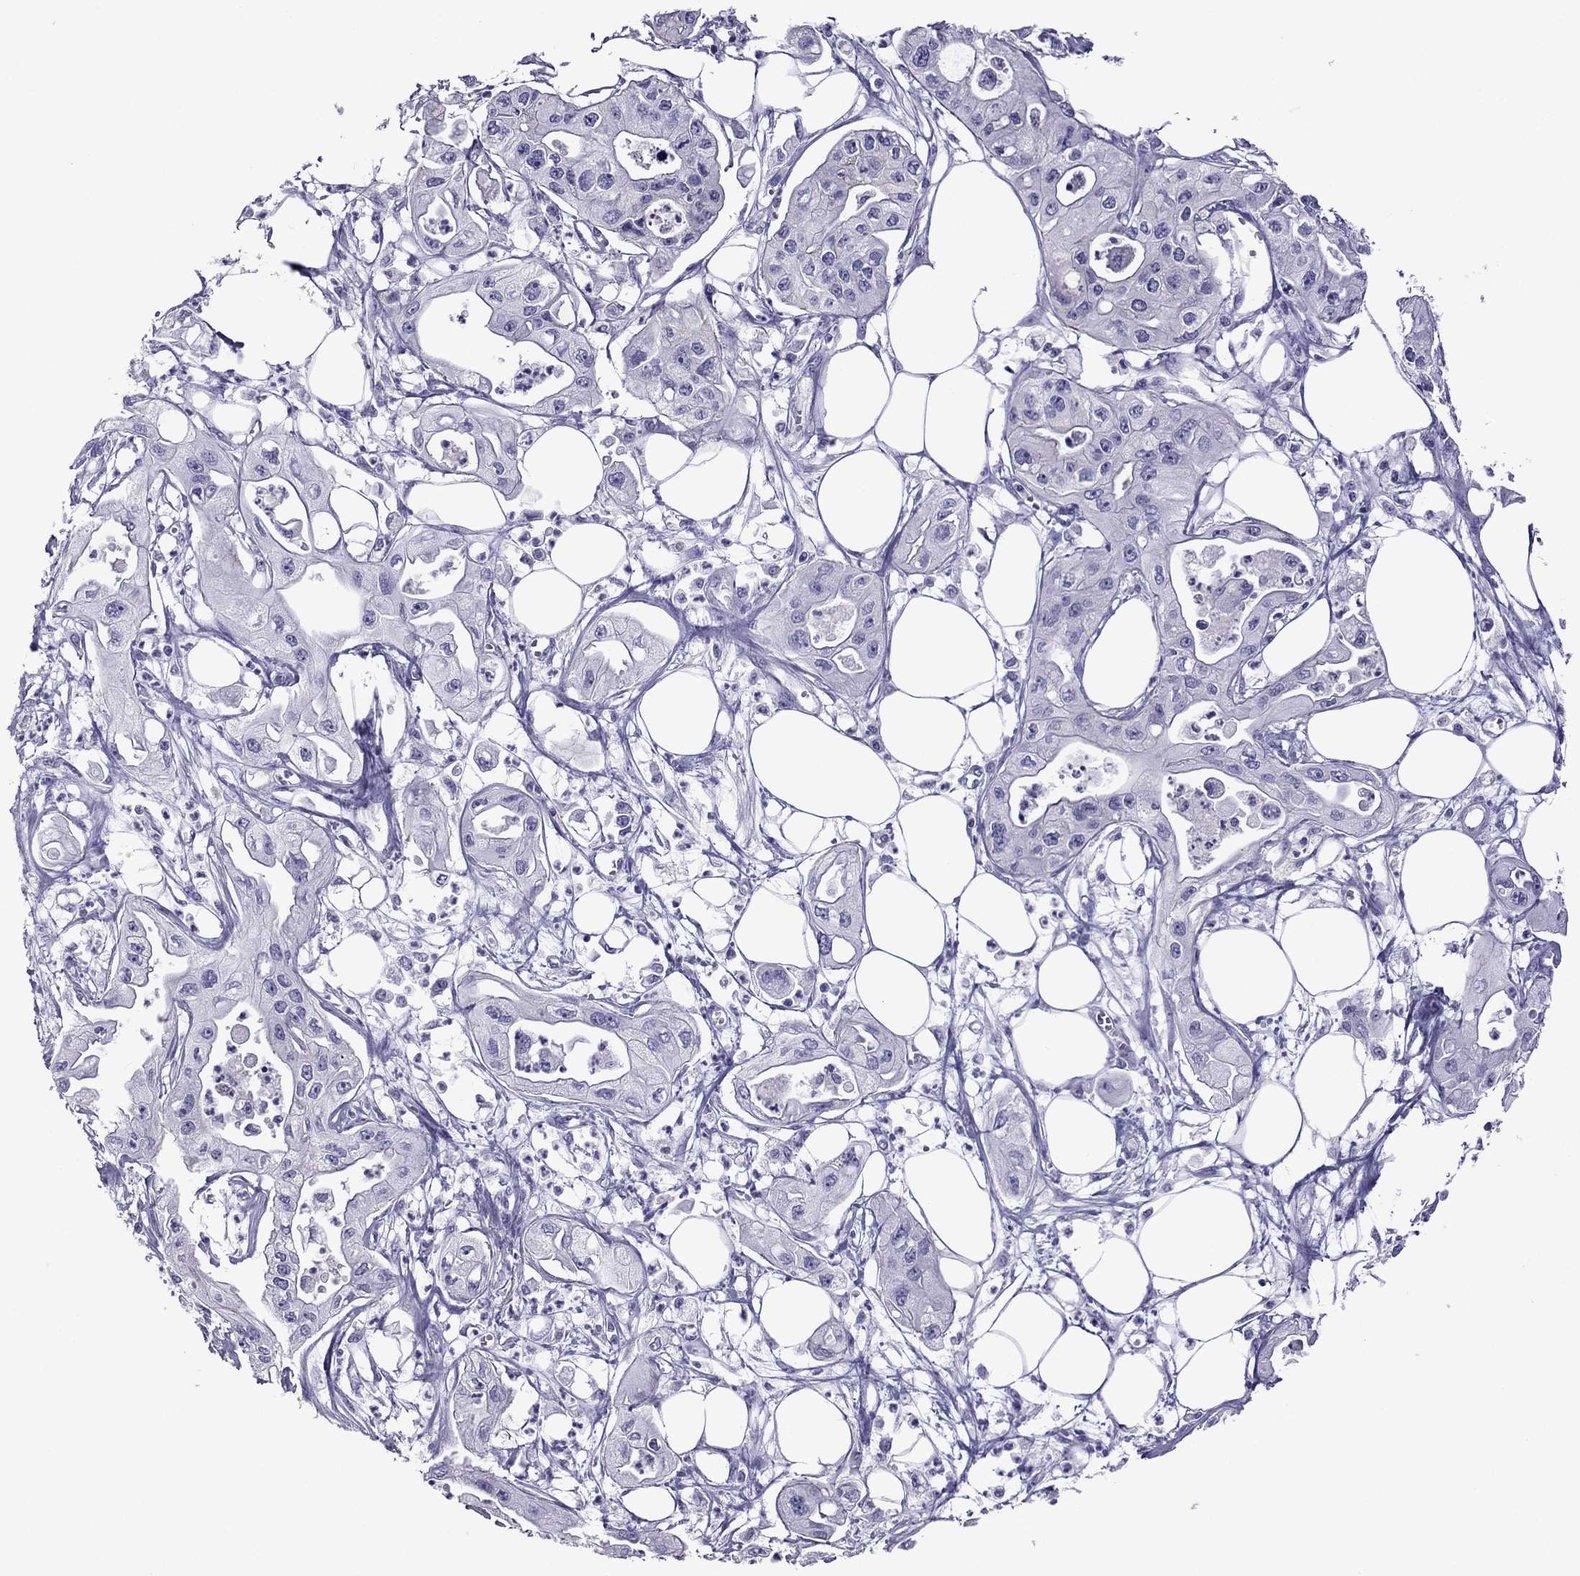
{"staining": {"intensity": "negative", "quantity": "none", "location": "none"}, "tissue": "pancreatic cancer", "cell_type": "Tumor cells", "image_type": "cancer", "snomed": [{"axis": "morphology", "description": "Adenocarcinoma, NOS"}, {"axis": "topography", "description": "Pancreas"}], "caption": "High power microscopy micrograph of an IHC image of pancreatic adenocarcinoma, revealing no significant positivity in tumor cells.", "gene": "MYL11", "patient": {"sex": "male", "age": 70}}